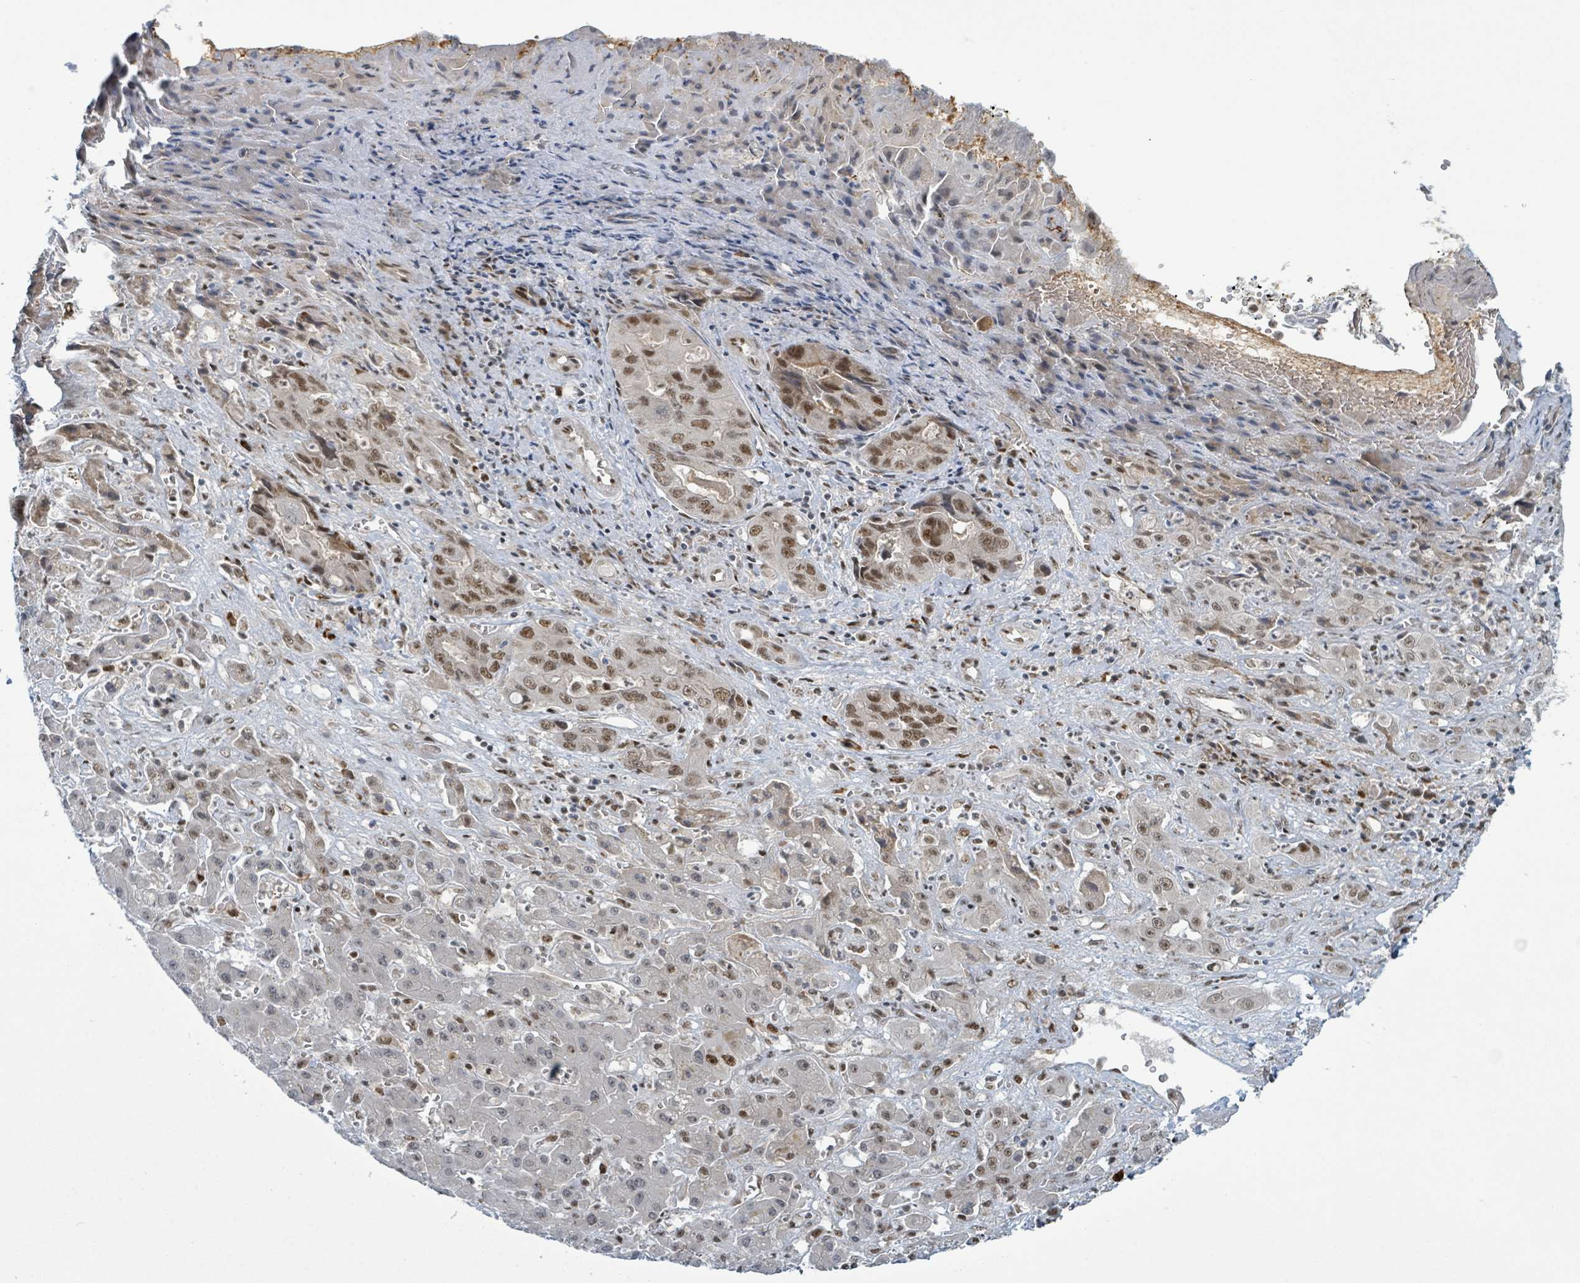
{"staining": {"intensity": "moderate", "quantity": ">75%", "location": "nuclear"}, "tissue": "liver cancer", "cell_type": "Tumor cells", "image_type": "cancer", "snomed": [{"axis": "morphology", "description": "Cholangiocarcinoma"}, {"axis": "topography", "description": "Liver"}], "caption": "A histopathology image showing moderate nuclear positivity in approximately >75% of tumor cells in cholangiocarcinoma (liver), as visualized by brown immunohistochemical staining.", "gene": "KLF3", "patient": {"sex": "male", "age": 67}}